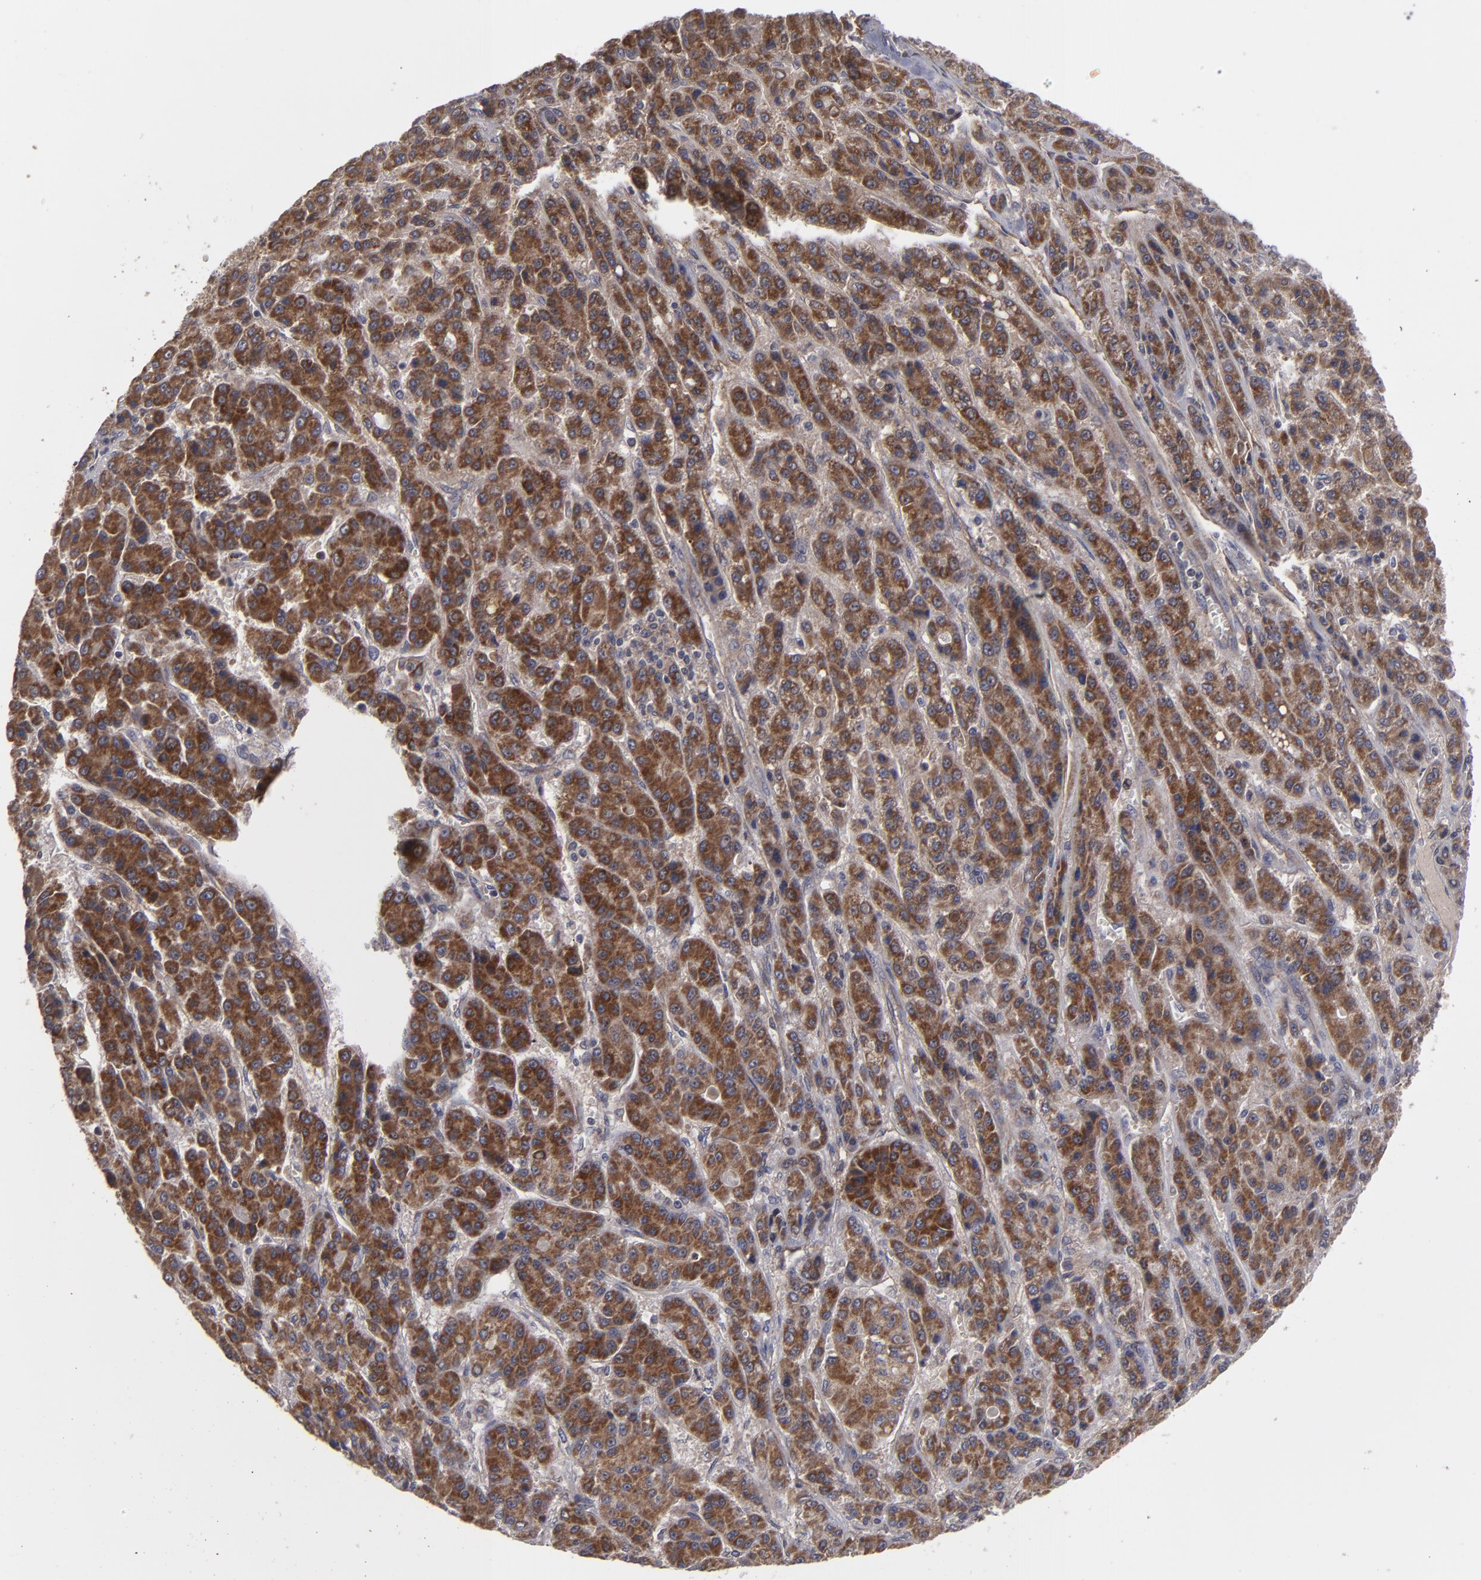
{"staining": {"intensity": "moderate", "quantity": ">75%", "location": "cytoplasmic/membranous"}, "tissue": "liver cancer", "cell_type": "Tumor cells", "image_type": "cancer", "snomed": [{"axis": "morphology", "description": "Carcinoma, Hepatocellular, NOS"}, {"axis": "topography", "description": "Liver"}], "caption": "DAB (3,3'-diaminobenzidine) immunohistochemical staining of human hepatocellular carcinoma (liver) reveals moderate cytoplasmic/membranous protein positivity in approximately >75% of tumor cells. Nuclei are stained in blue.", "gene": "BMP6", "patient": {"sex": "male", "age": 70}}